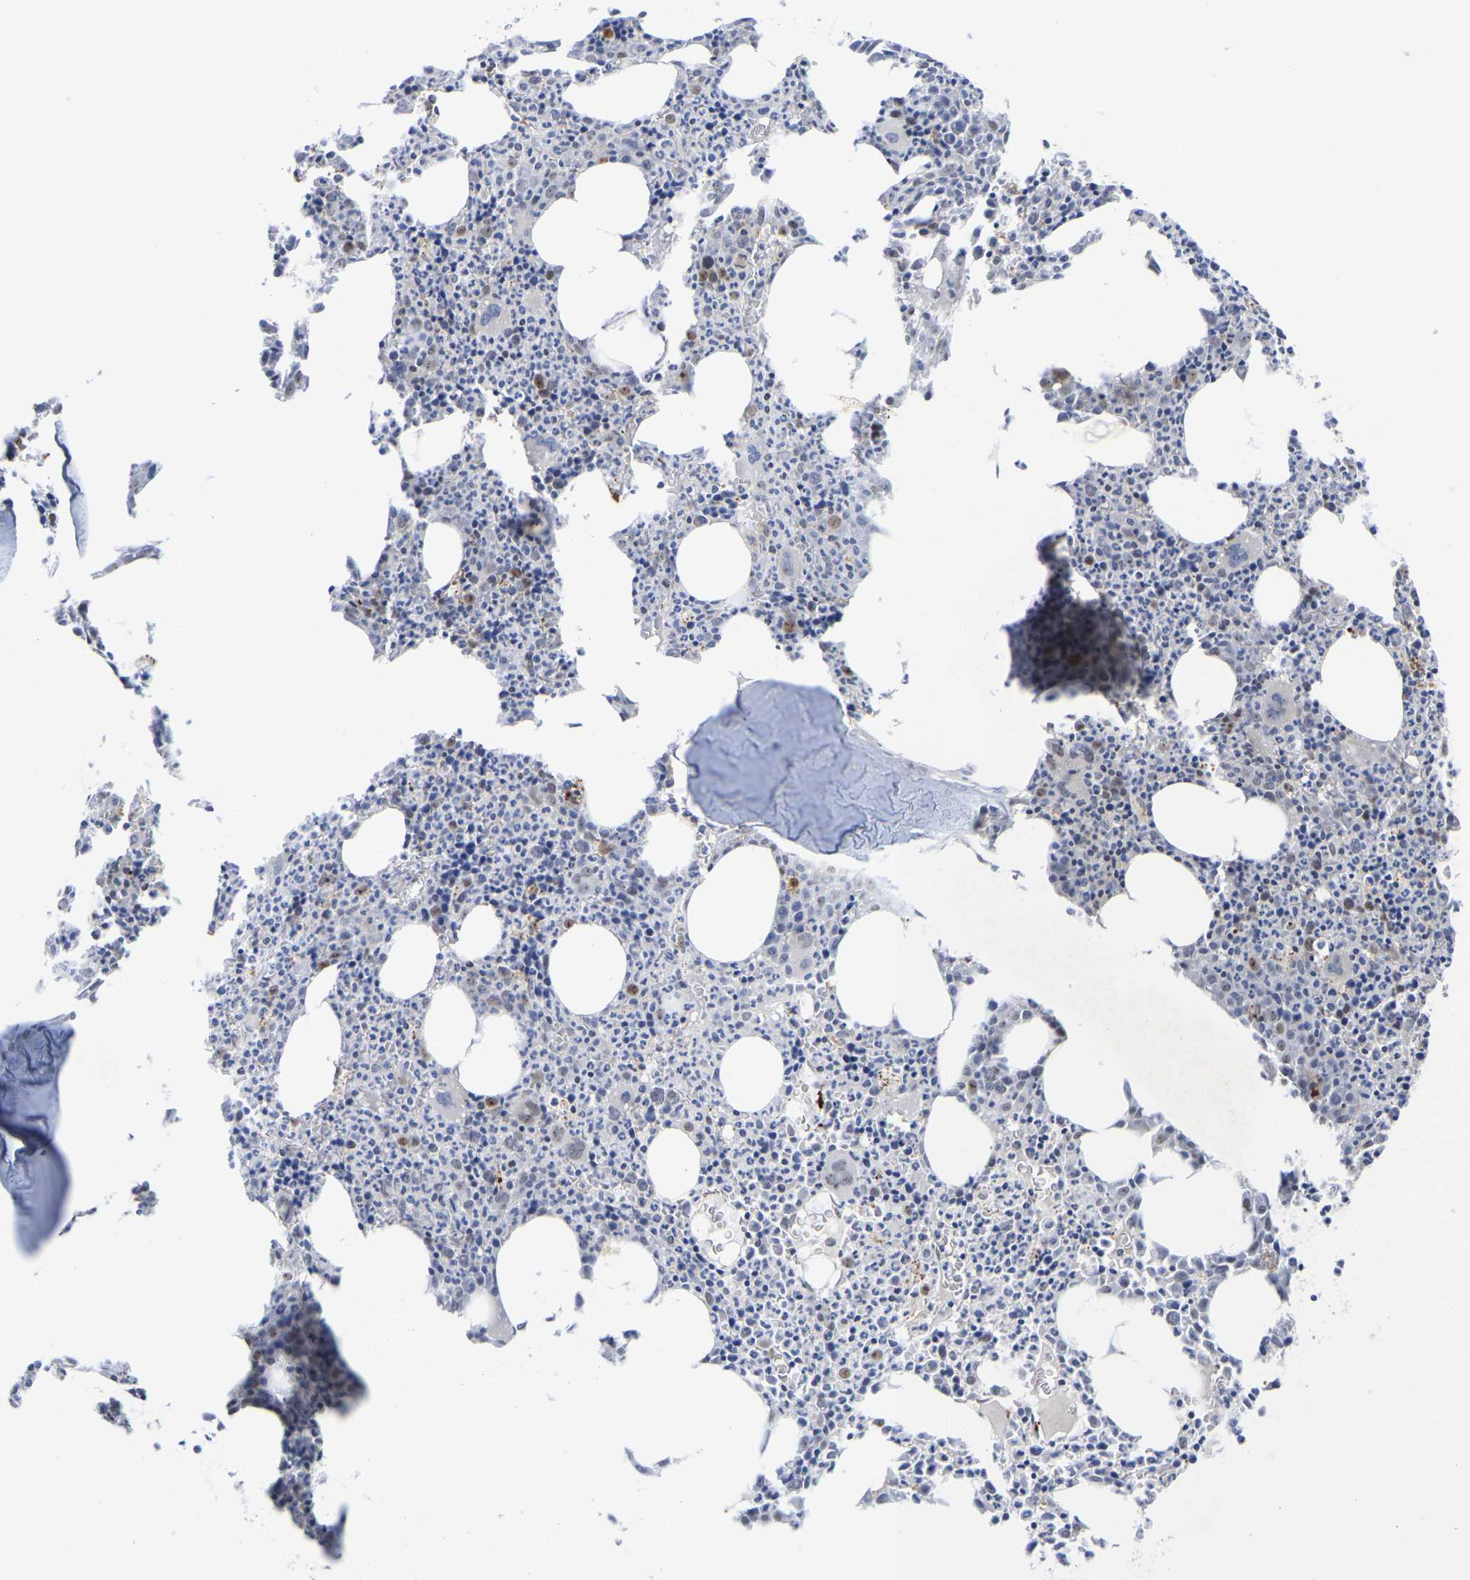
{"staining": {"intensity": "negative", "quantity": "none", "location": "none"}, "tissue": "bone marrow", "cell_type": "Hematopoietic cells", "image_type": "normal", "snomed": [{"axis": "morphology", "description": "Normal tissue, NOS"}, {"axis": "morphology", "description": "Inflammation, NOS"}, {"axis": "topography", "description": "Bone marrow"}], "caption": "There is no significant staining in hematopoietic cells of bone marrow. (DAB (3,3'-diaminobenzidine) immunohistochemistry, high magnification).", "gene": "NLE1", "patient": {"sex": "male", "age": 31}}